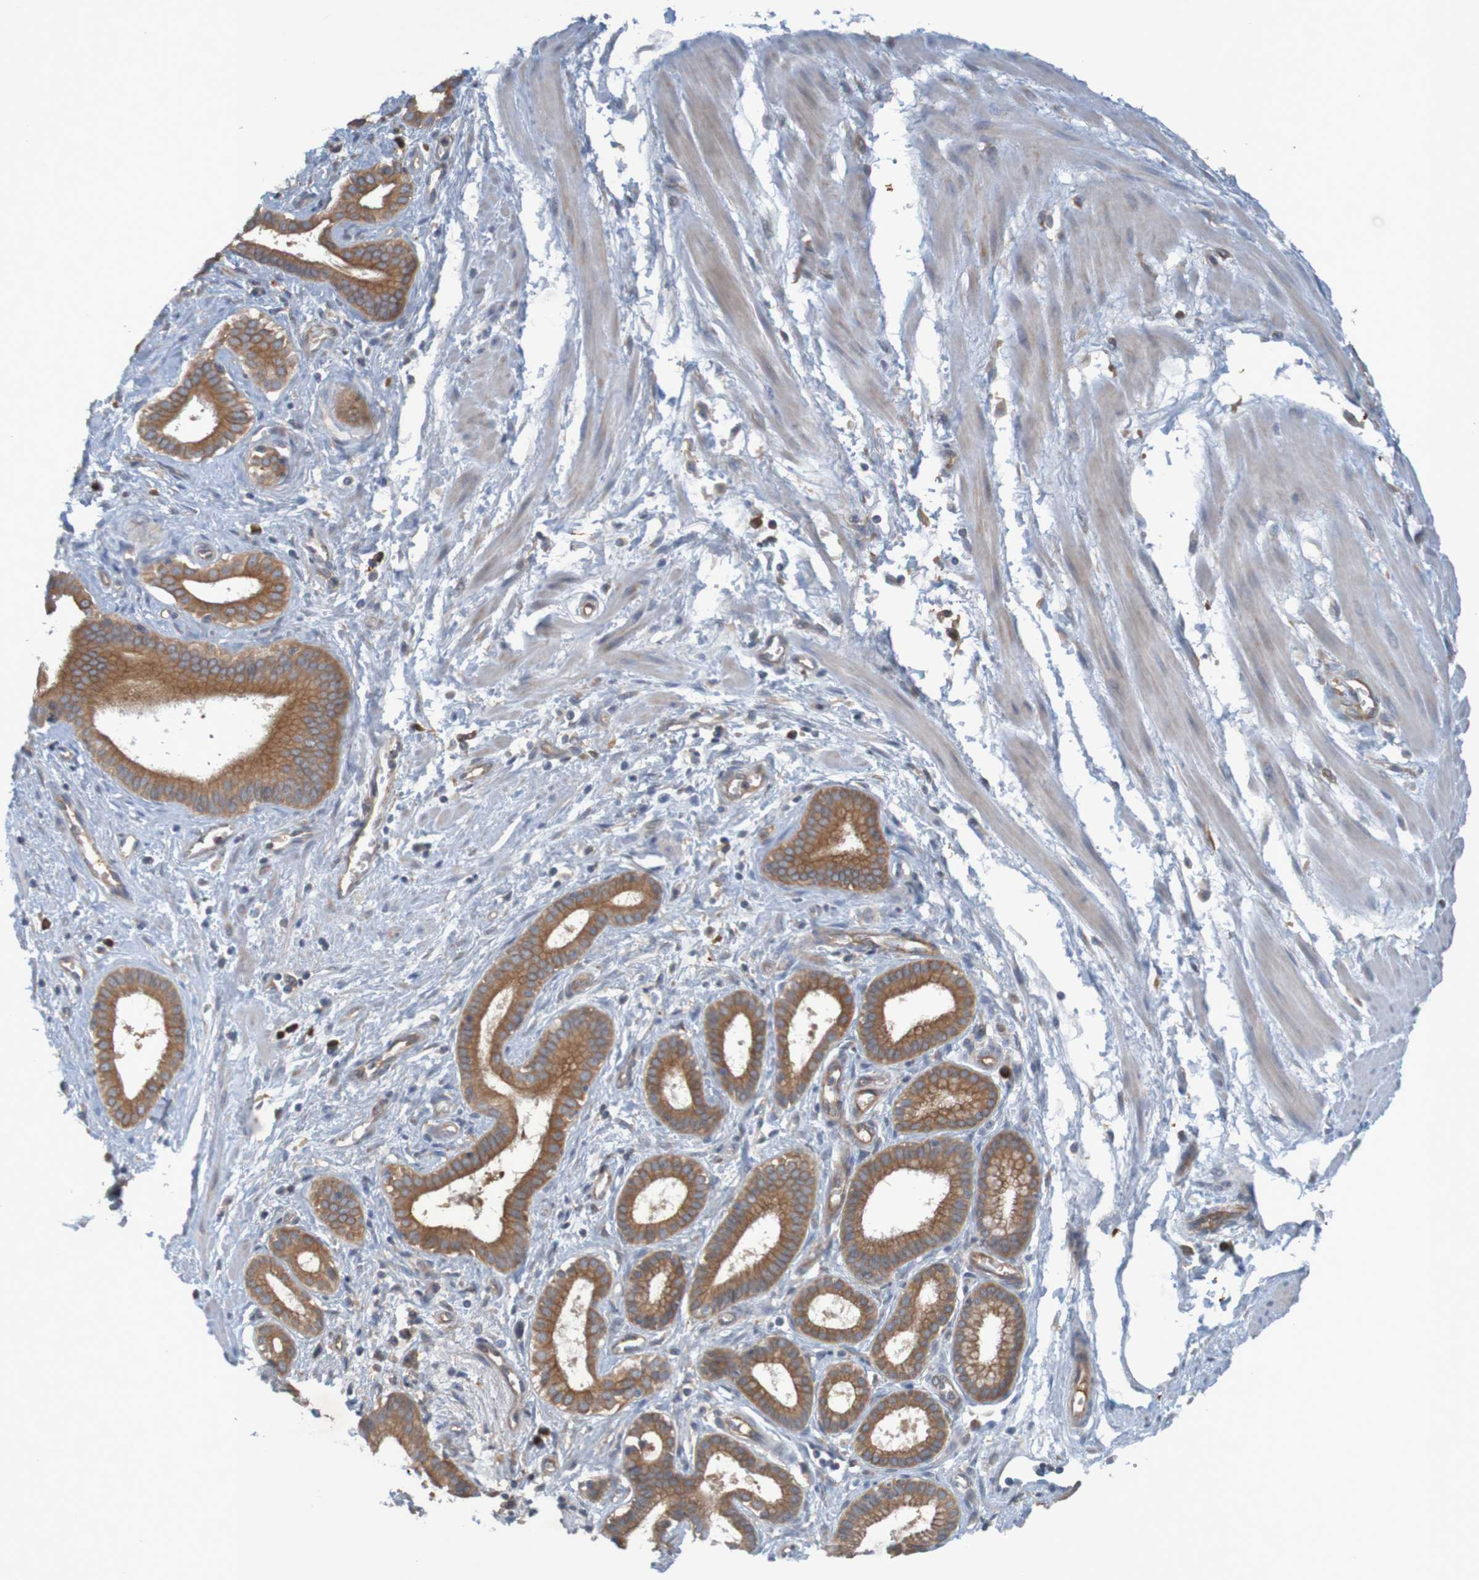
{"staining": {"intensity": "moderate", "quantity": ">75%", "location": "cytoplasmic/membranous"}, "tissue": "pancreatic cancer", "cell_type": "Tumor cells", "image_type": "cancer", "snomed": [{"axis": "morphology", "description": "Normal tissue, NOS"}, {"axis": "topography", "description": "Lymph node"}], "caption": "This micrograph reveals IHC staining of human pancreatic cancer, with medium moderate cytoplasmic/membranous staining in about >75% of tumor cells.", "gene": "DNAJC4", "patient": {"sex": "male", "age": 50}}